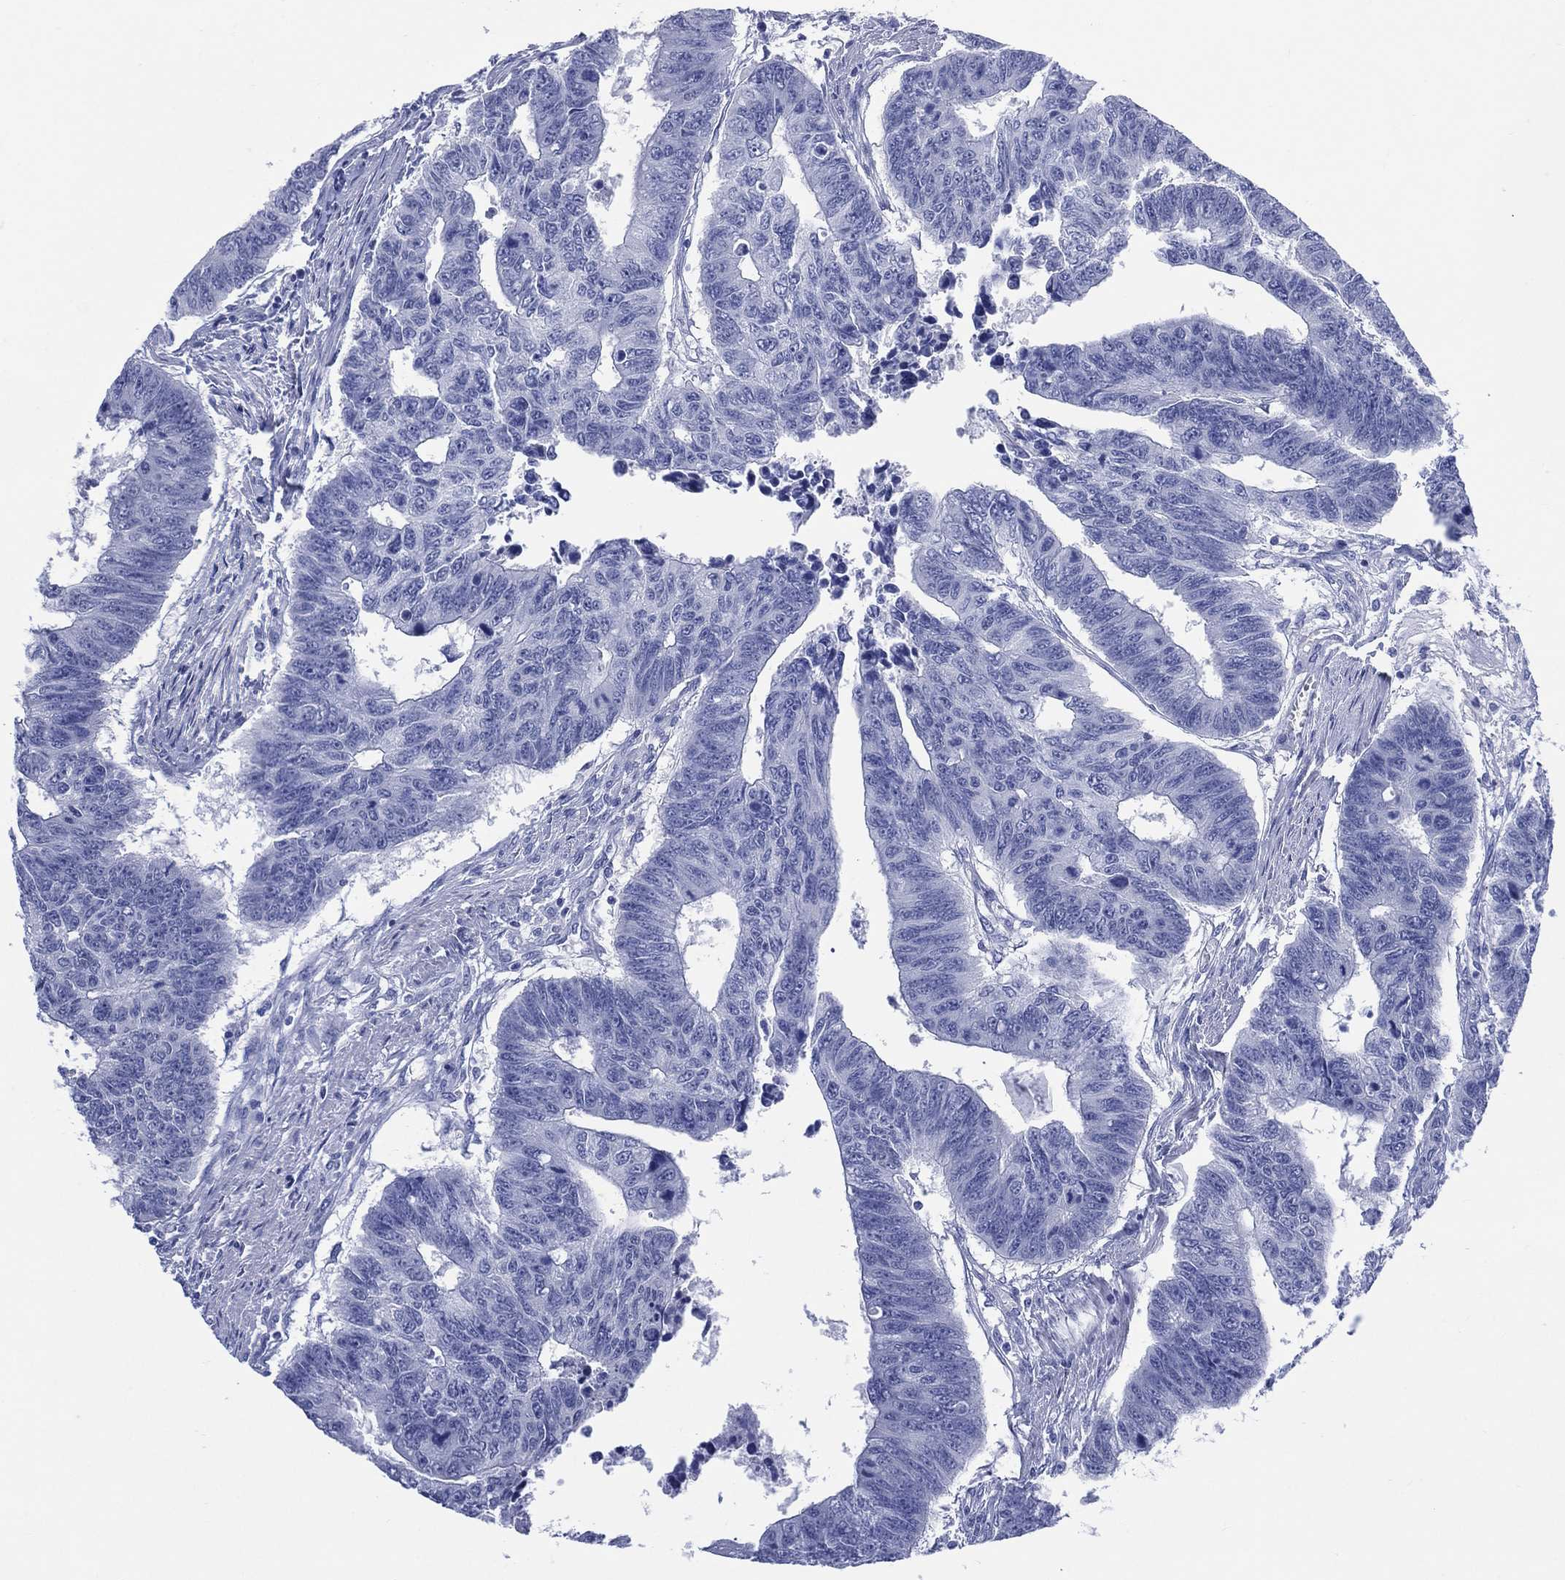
{"staining": {"intensity": "negative", "quantity": "none", "location": "none"}, "tissue": "colorectal cancer", "cell_type": "Tumor cells", "image_type": "cancer", "snomed": [{"axis": "morphology", "description": "Adenocarcinoma, NOS"}, {"axis": "topography", "description": "Rectum"}], "caption": "There is no significant expression in tumor cells of colorectal adenocarcinoma.", "gene": "LRRD1", "patient": {"sex": "female", "age": 85}}